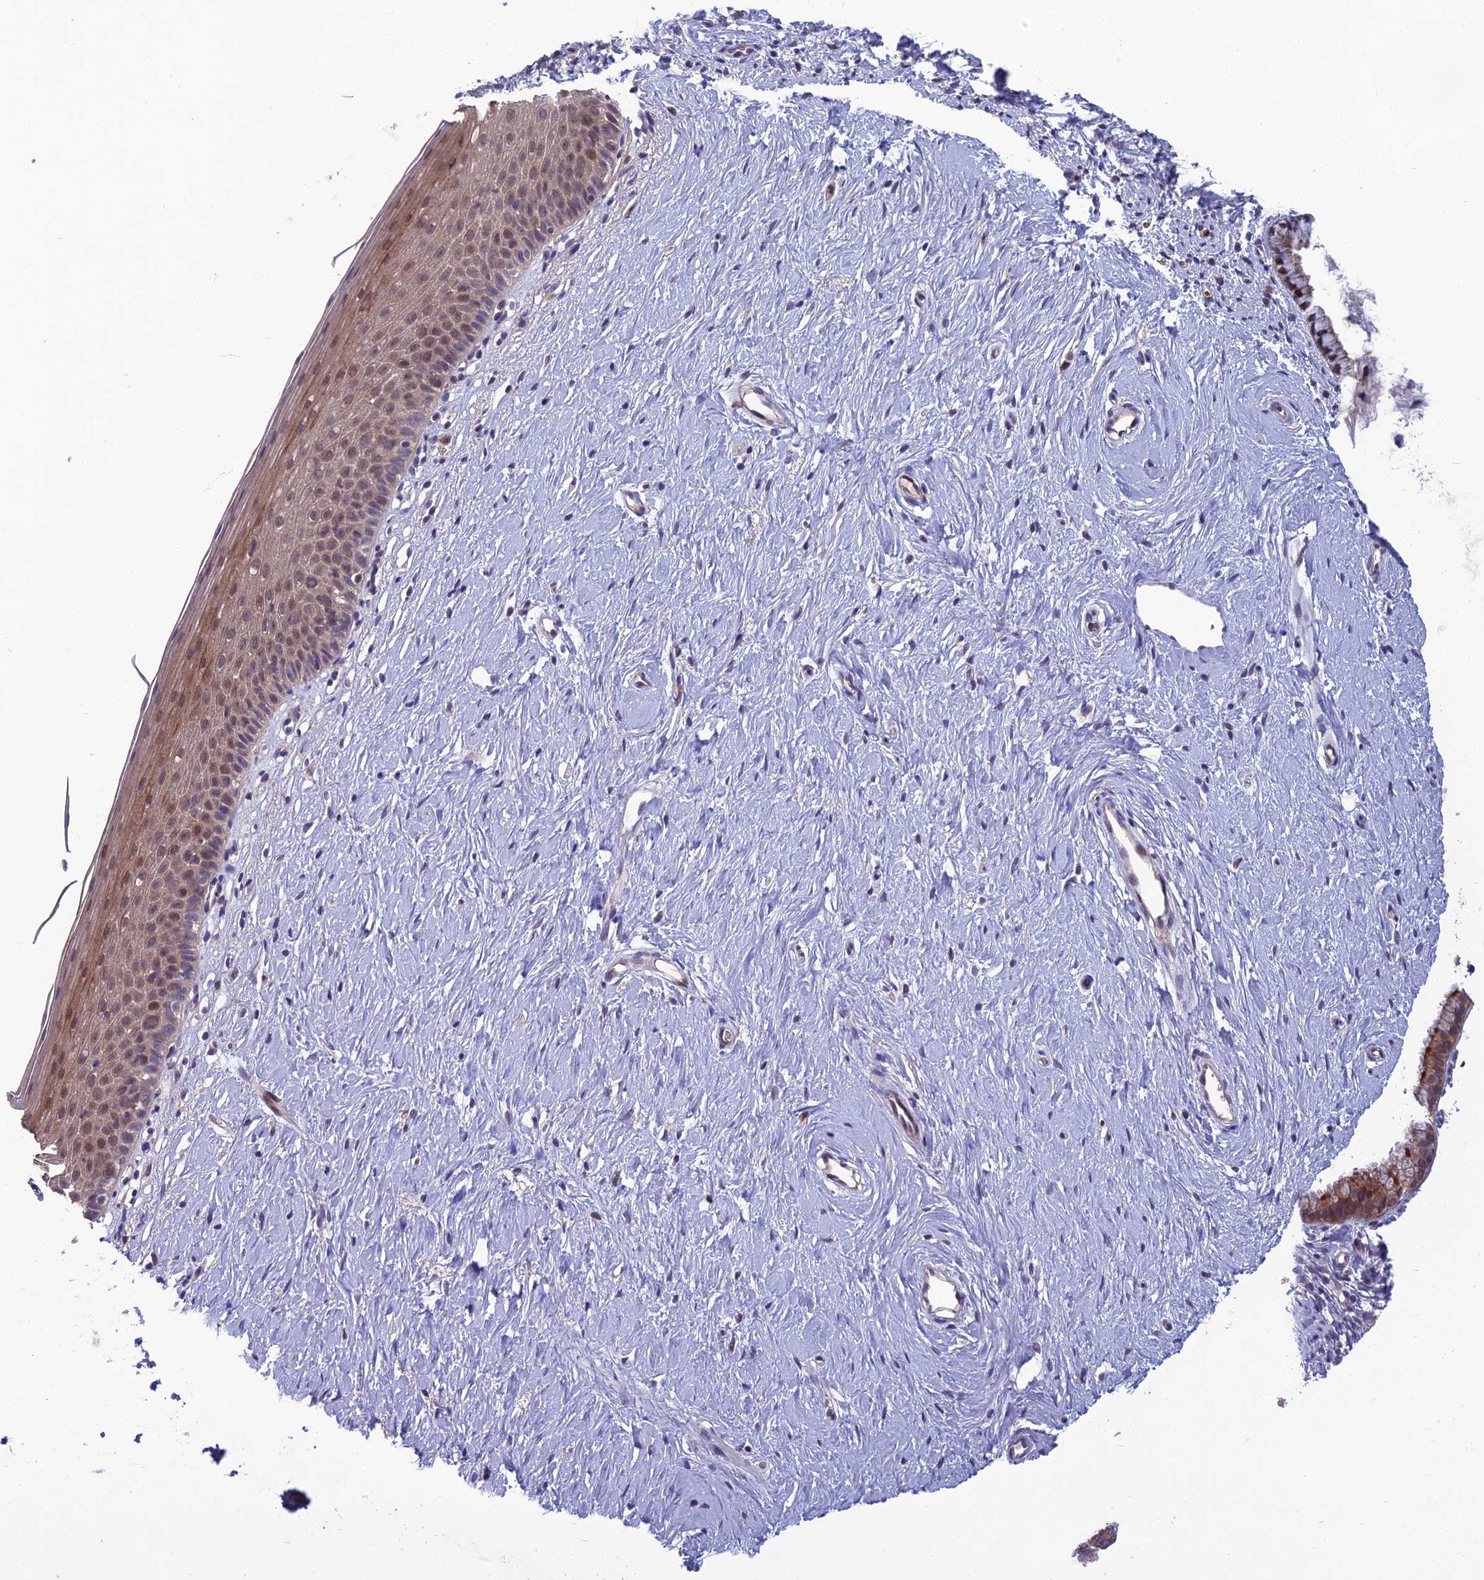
{"staining": {"intensity": "moderate", "quantity": ">75%", "location": "cytoplasmic/membranous,nuclear"}, "tissue": "cervix", "cell_type": "Glandular cells", "image_type": "normal", "snomed": [{"axis": "morphology", "description": "Normal tissue, NOS"}, {"axis": "topography", "description": "Cervix"}], "caption": "Immunohistochemical staining of benign cervix demonstrates moderate cytoplasmic/membranous,nuclear protein positivity in about >75% of glandular cells. (Stains: DAB in brown, nuclei in blue, Microscopy: brightfield microscopy at high magnification).", "gene": "GIPC1", "patient": {"sex": "female", "age": 57}}